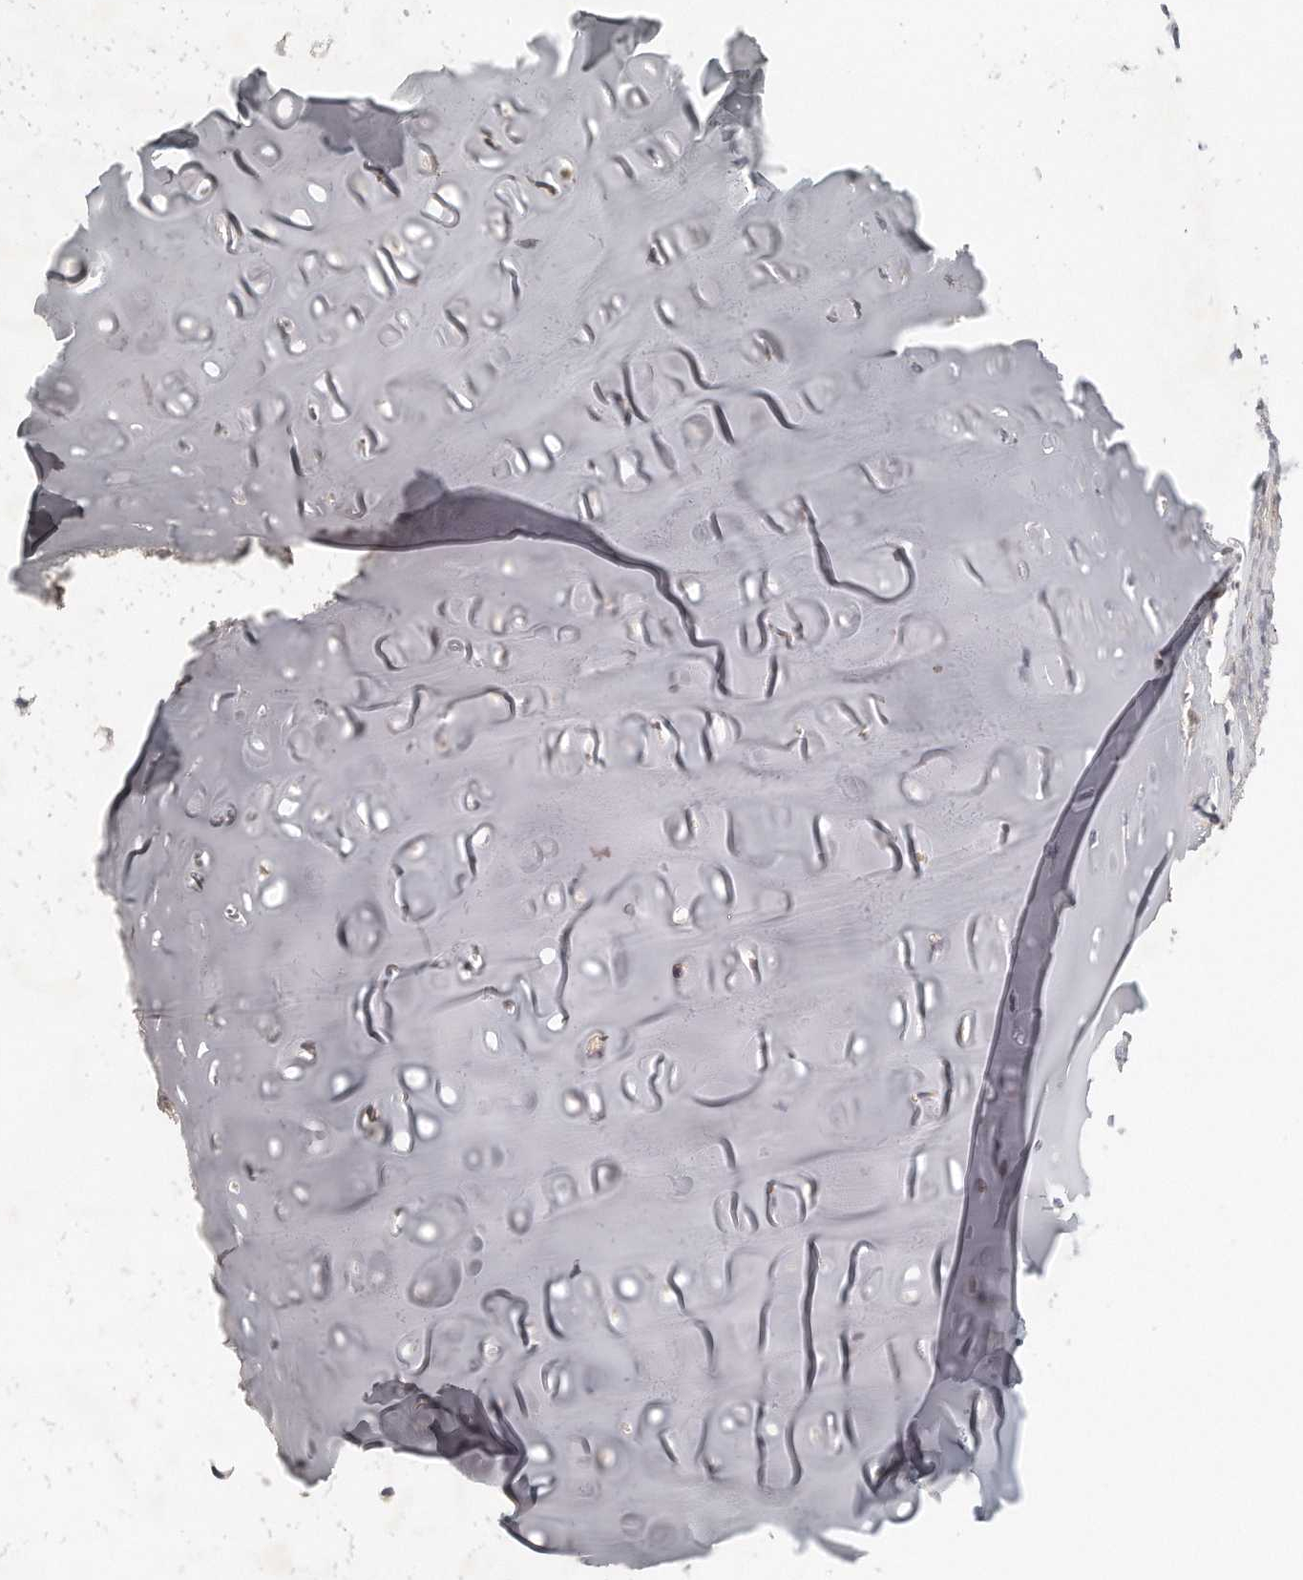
{"staining": {"intensity": "negative", "quantity": "none", "location": "none"}, "tissue": "adipose tissue", "cell_type": "Adipocytes", "image_type": "normal", "snomed": [{"axis": "morphology", "description": "Normal tissue, NOS"}, {"axis": "morphology", "description": "Basal cell carcinoma"}, {"axis": "topography", "description": "Cartilage tissue"}, {"axis": "topography", "description": "Nasopharynx"}, {"axis": "topography", "description": "Oral tissue"}], "caption": "This is a image of immunohistochemistry staining of unremarkable adipose tissue, which shows no positivity in adipocytes.", "gene": "MTERF4", "patient": {"sex": "female", "age": 77}}